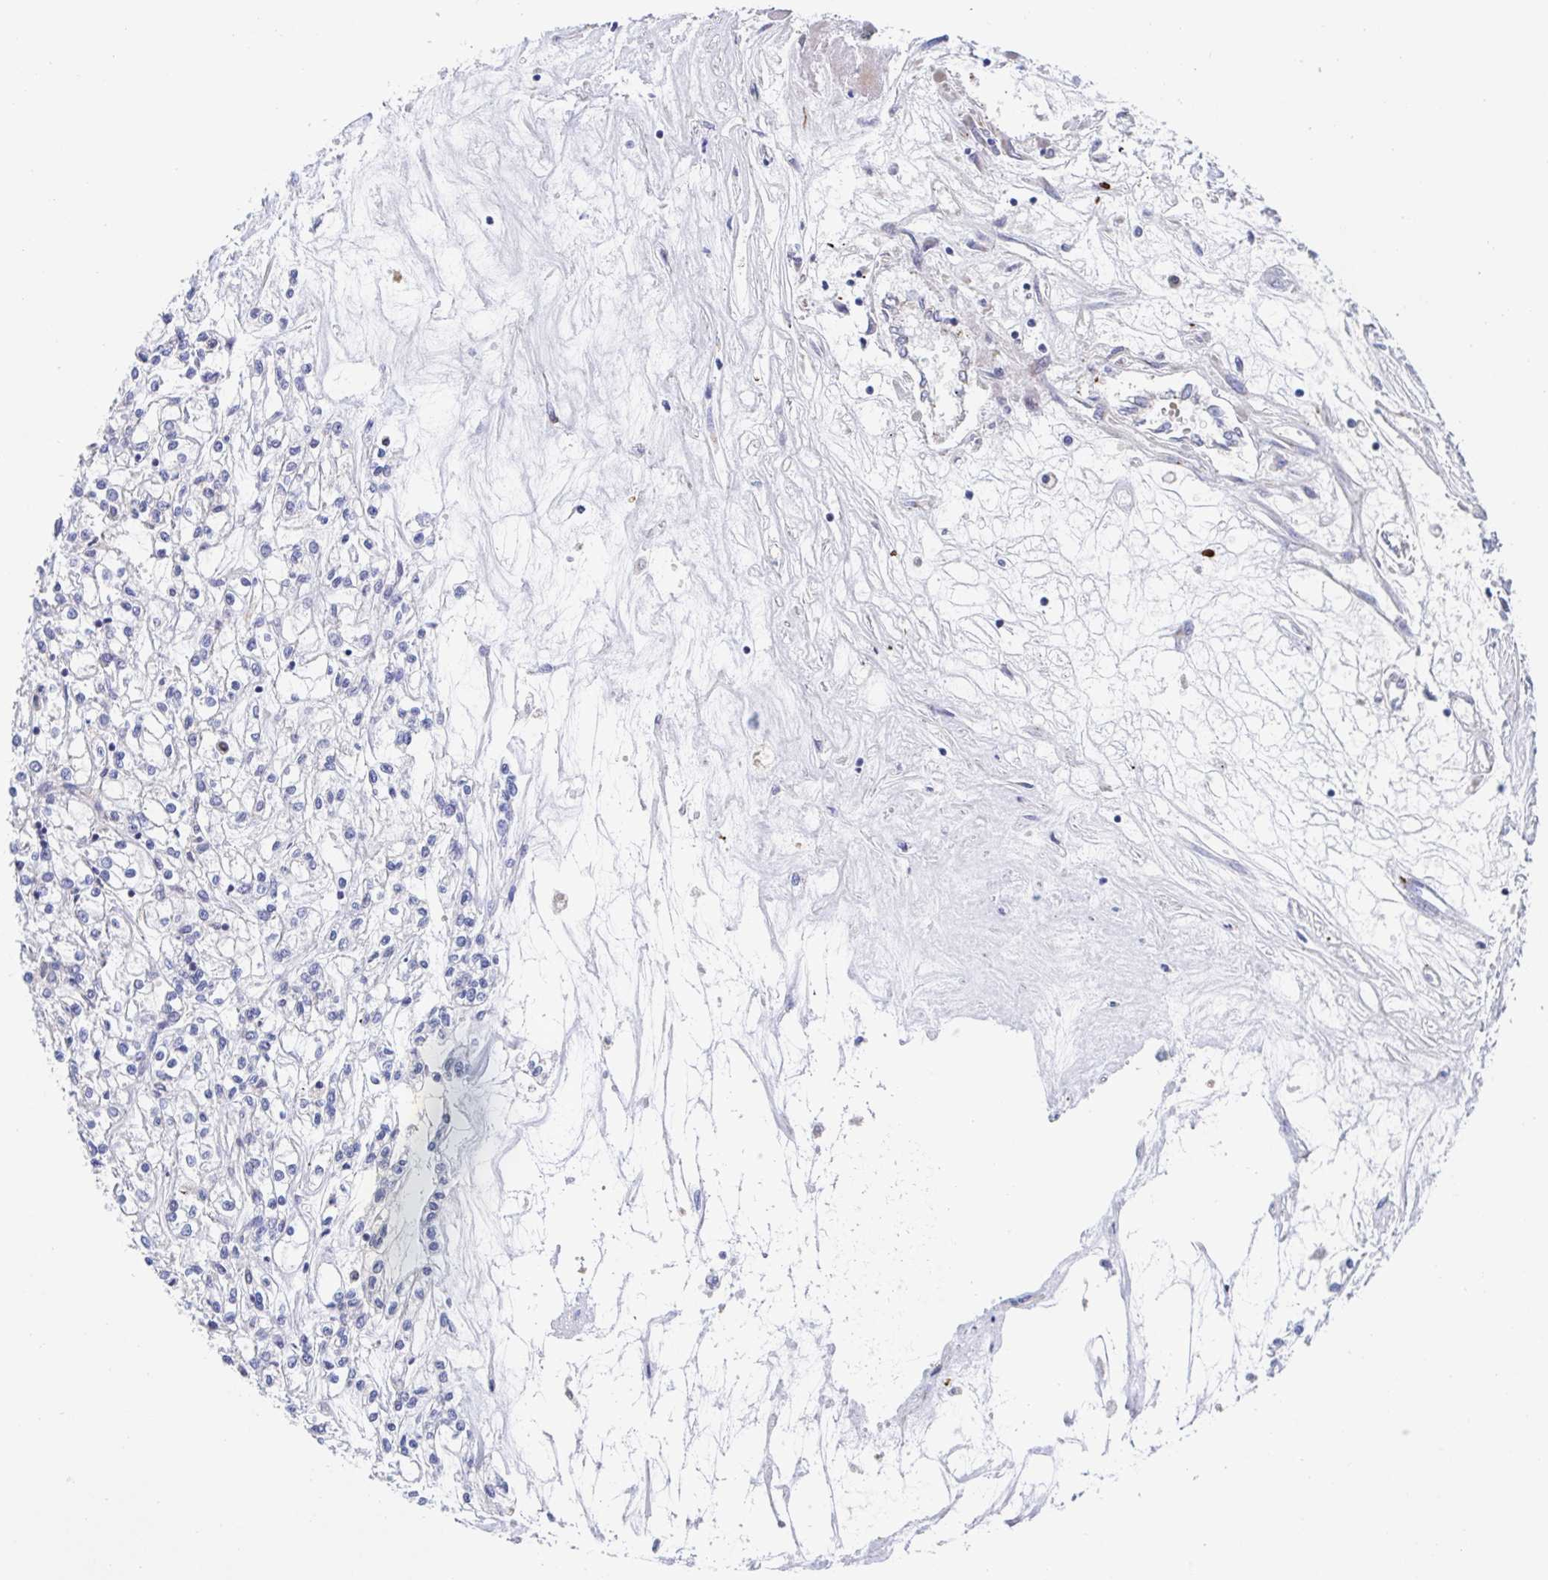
{"staining": {"intensity": "negative", "quantity": "none", "location": "none"}, "tissue": "renal cancer", "cell_type": "Tumor cells", "image_type": "cancer", "snomed": [{"axis": "morphology", "description": "Adenocarcinoma, NOS"}, {"axis": "topography", "description": "Kidney"}], "caption": "DAB (3,3'-diaminobenzidine) immunohistochemical staining of human adenocarcinoma (renal) shows no significant expression in tumor cells.", "gene": "KLC3", "patient": {"sex": "female", "age": 59}}